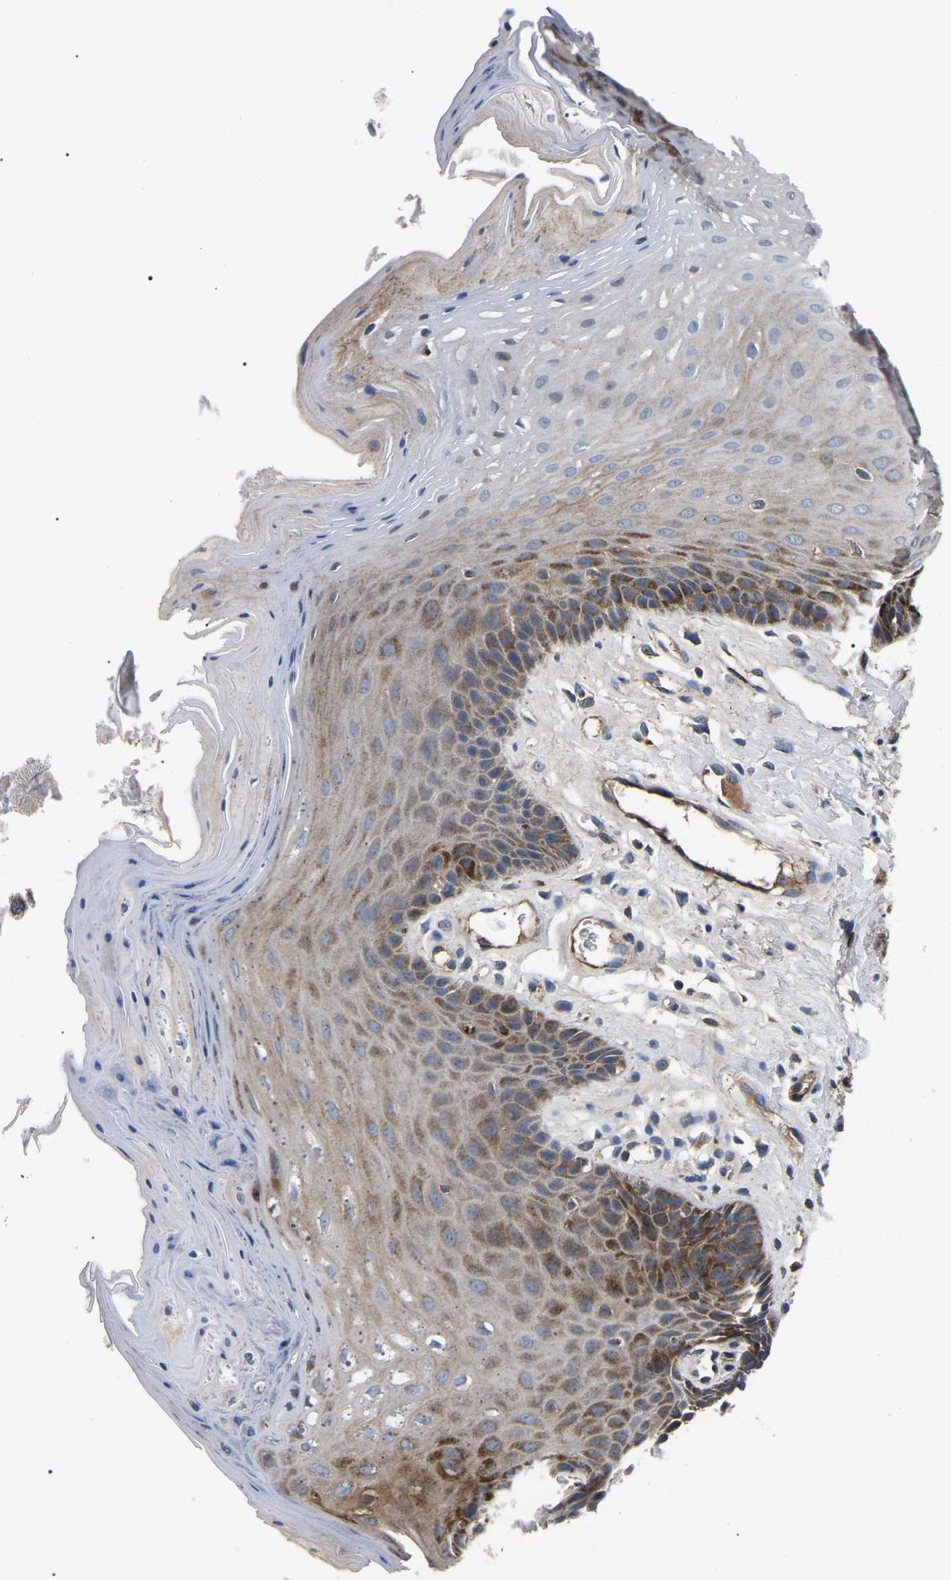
{"staining": {"intensity": "moderate", "quantity": "25%-75%", "location": "cytoplasmic/membranous"}, "tissue": "oral mucosa", "cell_type": "Squamous epithelial cells", "image_type": "normal", "snomed": [{"axis": "morphology", "description": "Normal tissue, NOS"}, {"axis": "morphology", "description": "Squamous cell carcinoma, NOS"}, {"axis": "topography", "description": "Oral tissue"}, {"axis": "topography", "description": "Head-Neck"}], "caption": "Approximately 25%-75% of squamous epithelial cells in benign oral mucosa show moderate cytoplasmic/membranous protein expression as visualized by brown immunohistochemical staining.", "gene": "PPM1E", "patient": {"sex": "male", "age": 71}}